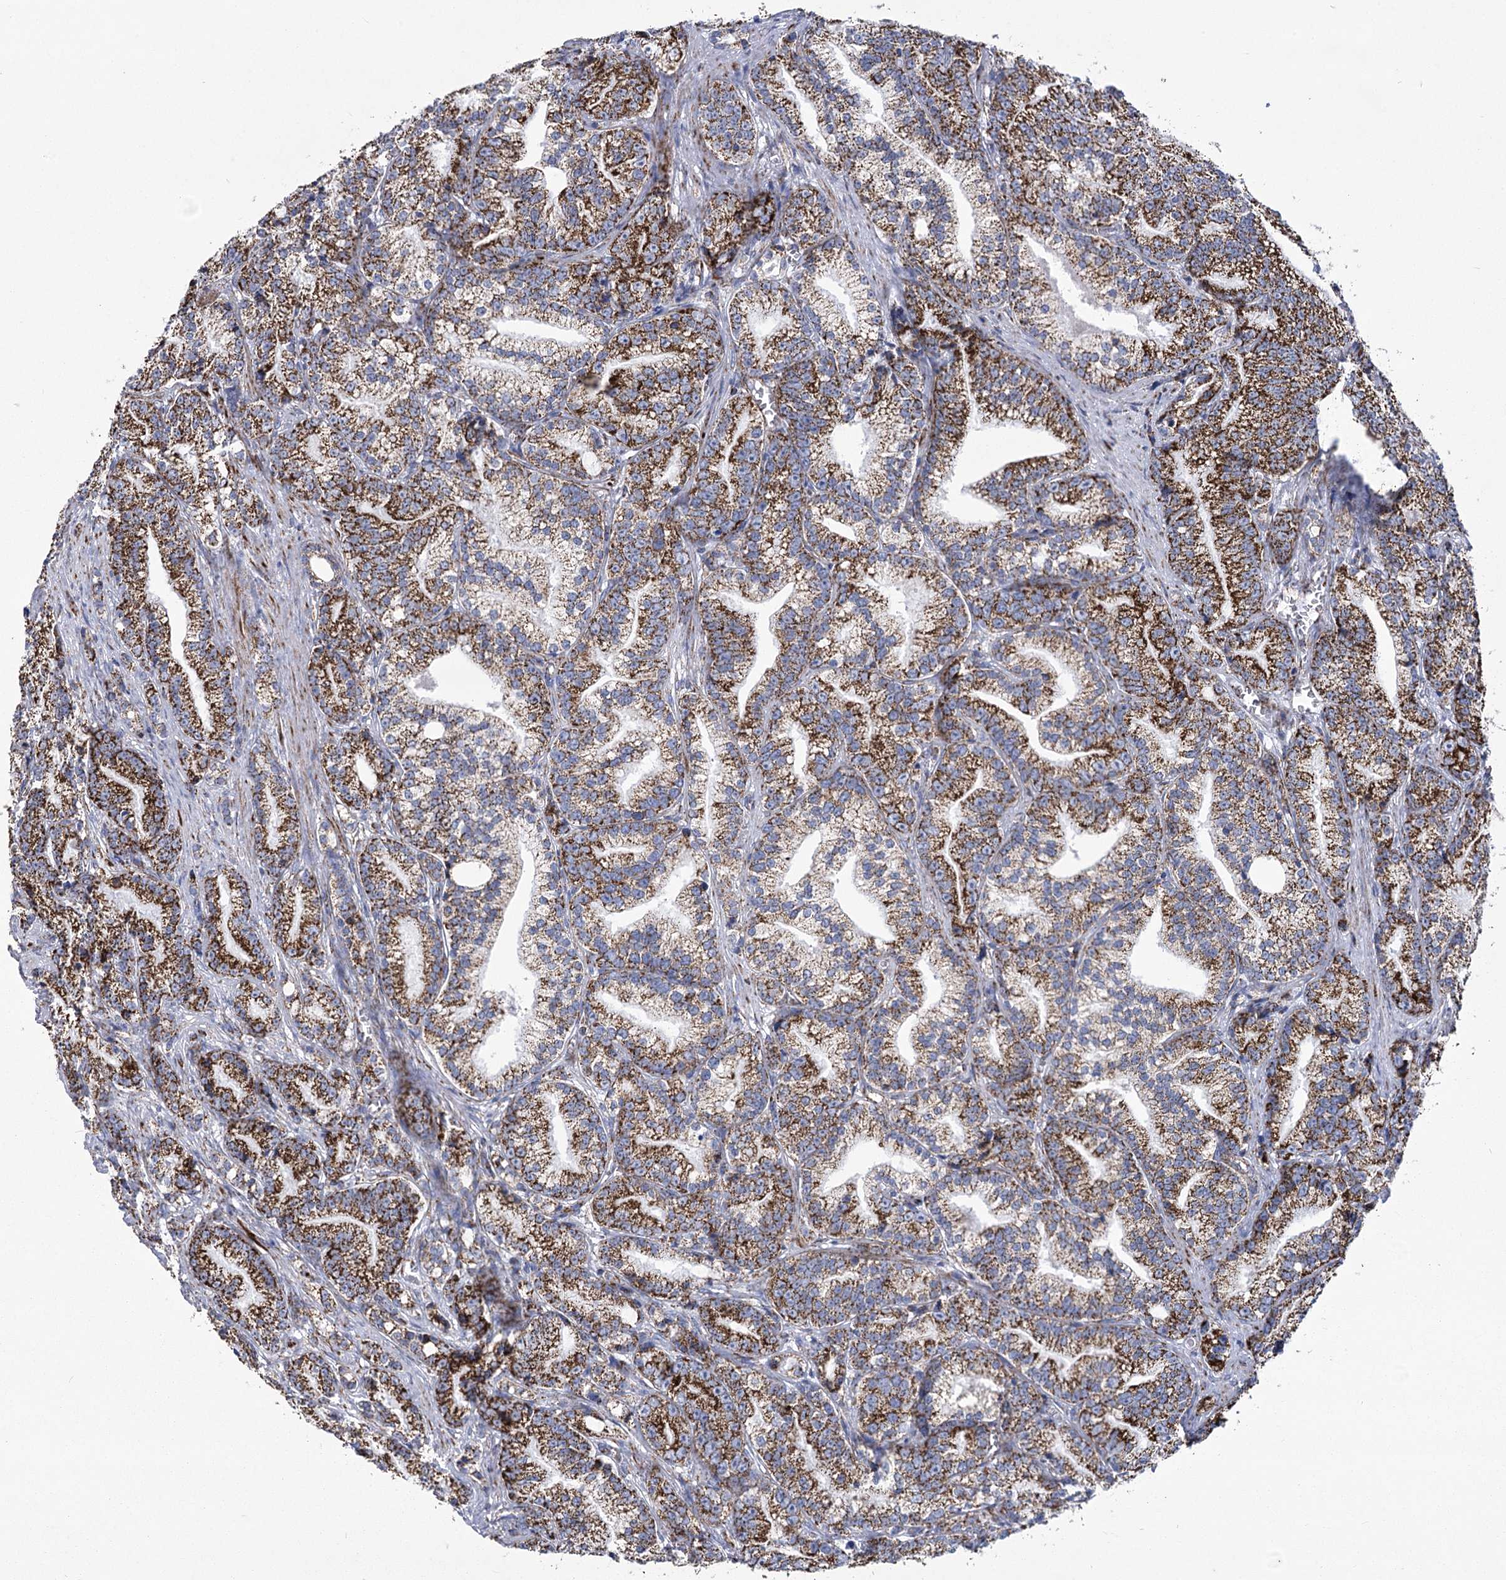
{"staining": {"intensity": "strong", "quantity": ">75%", "location": "cytoplasmic/membranous"}, "tissue": "prostate cancer", "cell_type": "Tumor cells", "image_type": "cancer", "snomed": [{"axis": "morphology", "description": "Adenocarcinoma, Low grade"}, {"axis": "topography", "description": "Prostate"}], "caption": "A brown stain highlights strong cytoplasmic/membranous expression of a protein in prostate adenocarcinoma (low-grade) tumor cells. The staining was performed using DAB (3,3'-diaminobenzidine), with brown indicating positive protein expression. Nuclei are stained blue with hematoxylin.", "gene": "PDHB", "patient": {"sex": "male", "age": 89}}